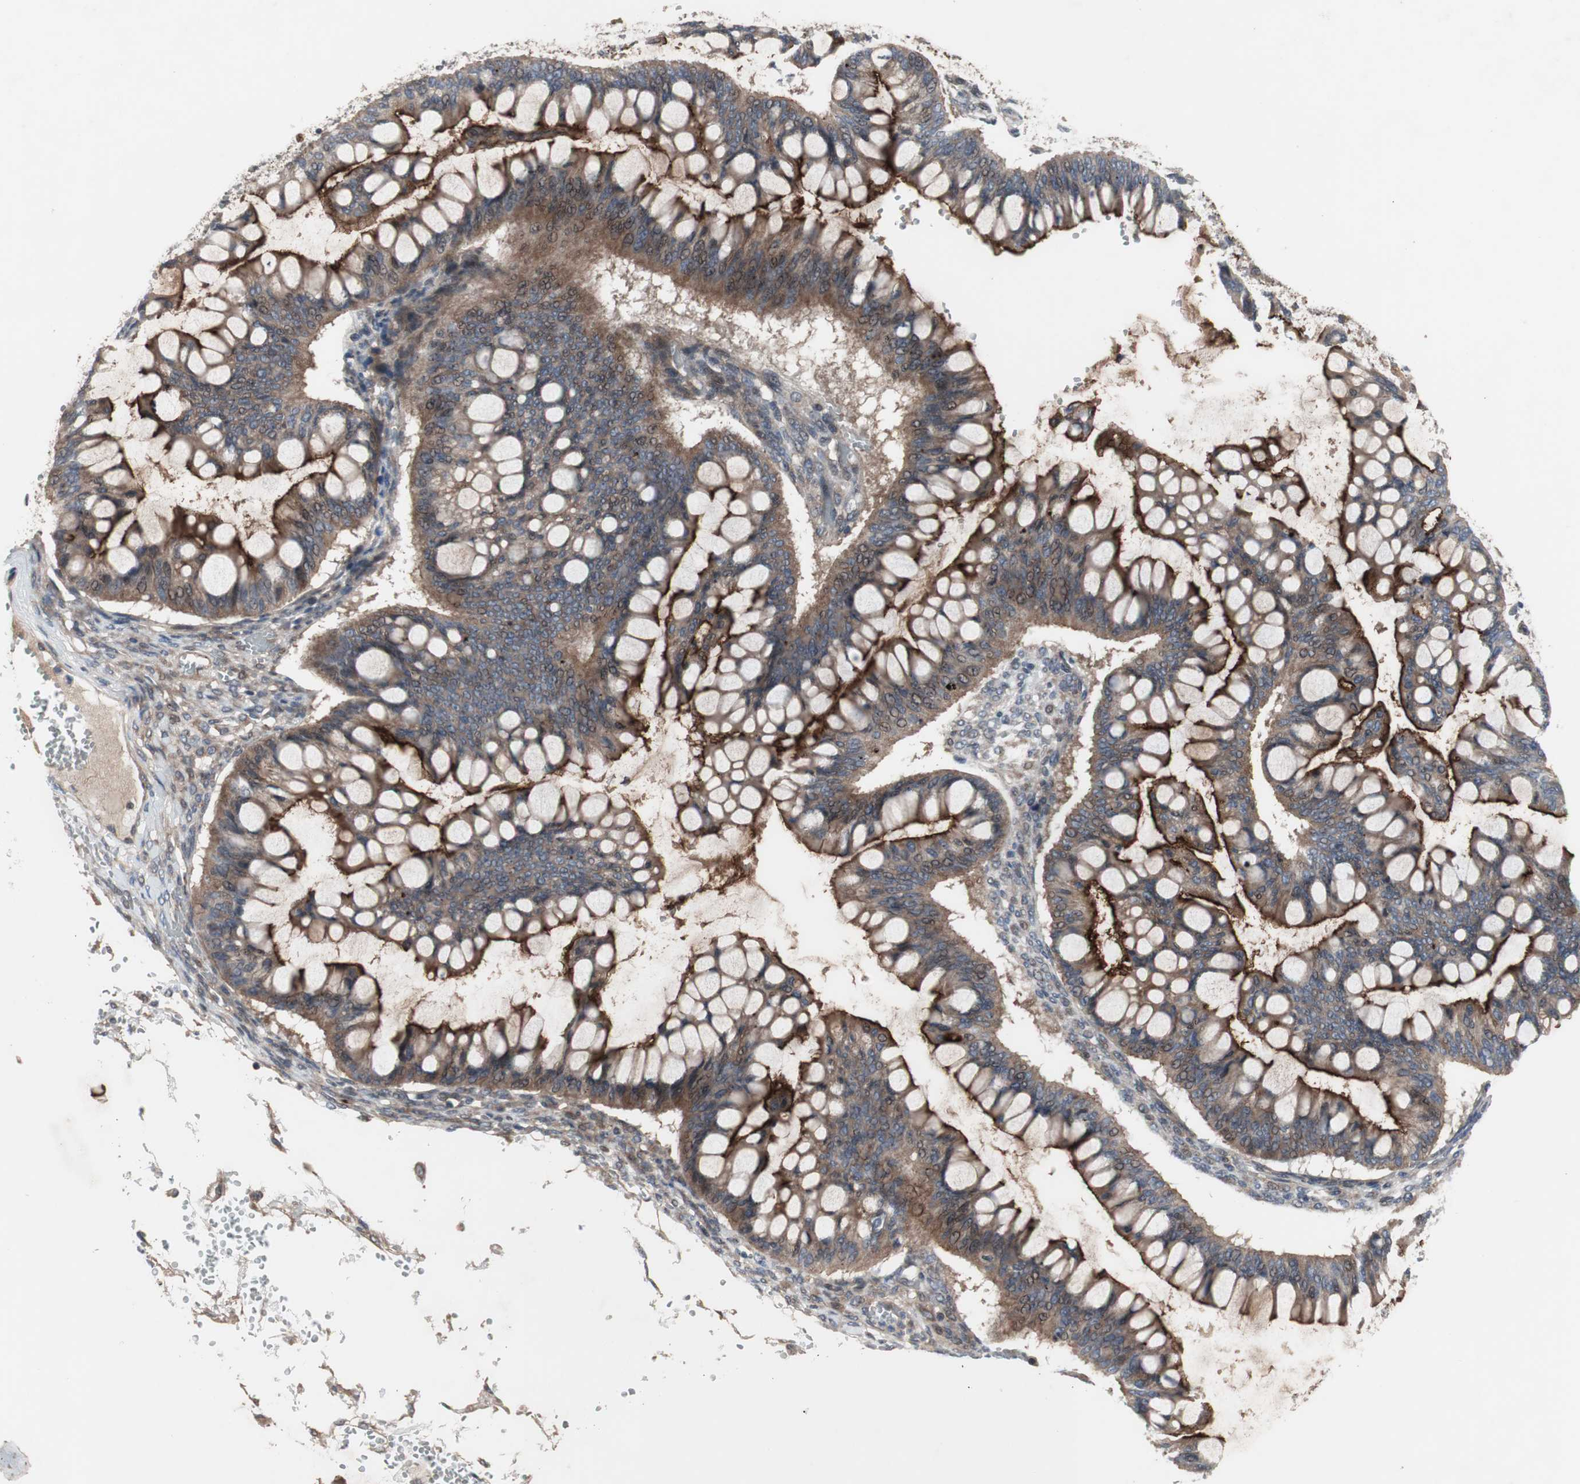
{"staining": {"intensity": "weak", "quantity": ">75%", "location": "cytoplasmic/membranous"}, "tissue": "ovarian cancer", "cell_type": "Tumor cells", "image_type": "cancer", "snomed": [{"axis": "morphology", "description": "Cystadenocarcinoma, mucinous, NOS"}, {"axis": "topography", "description": "Ovary"}], "caption": "Immunohistochemical staining of ovarian cancer reveals low levels of weak cytoplasmic/membranous protein expression in approximately >75% of tumor cells.", "gene": "OAZ1", "patient": {"sex": "female", "age": 73}}